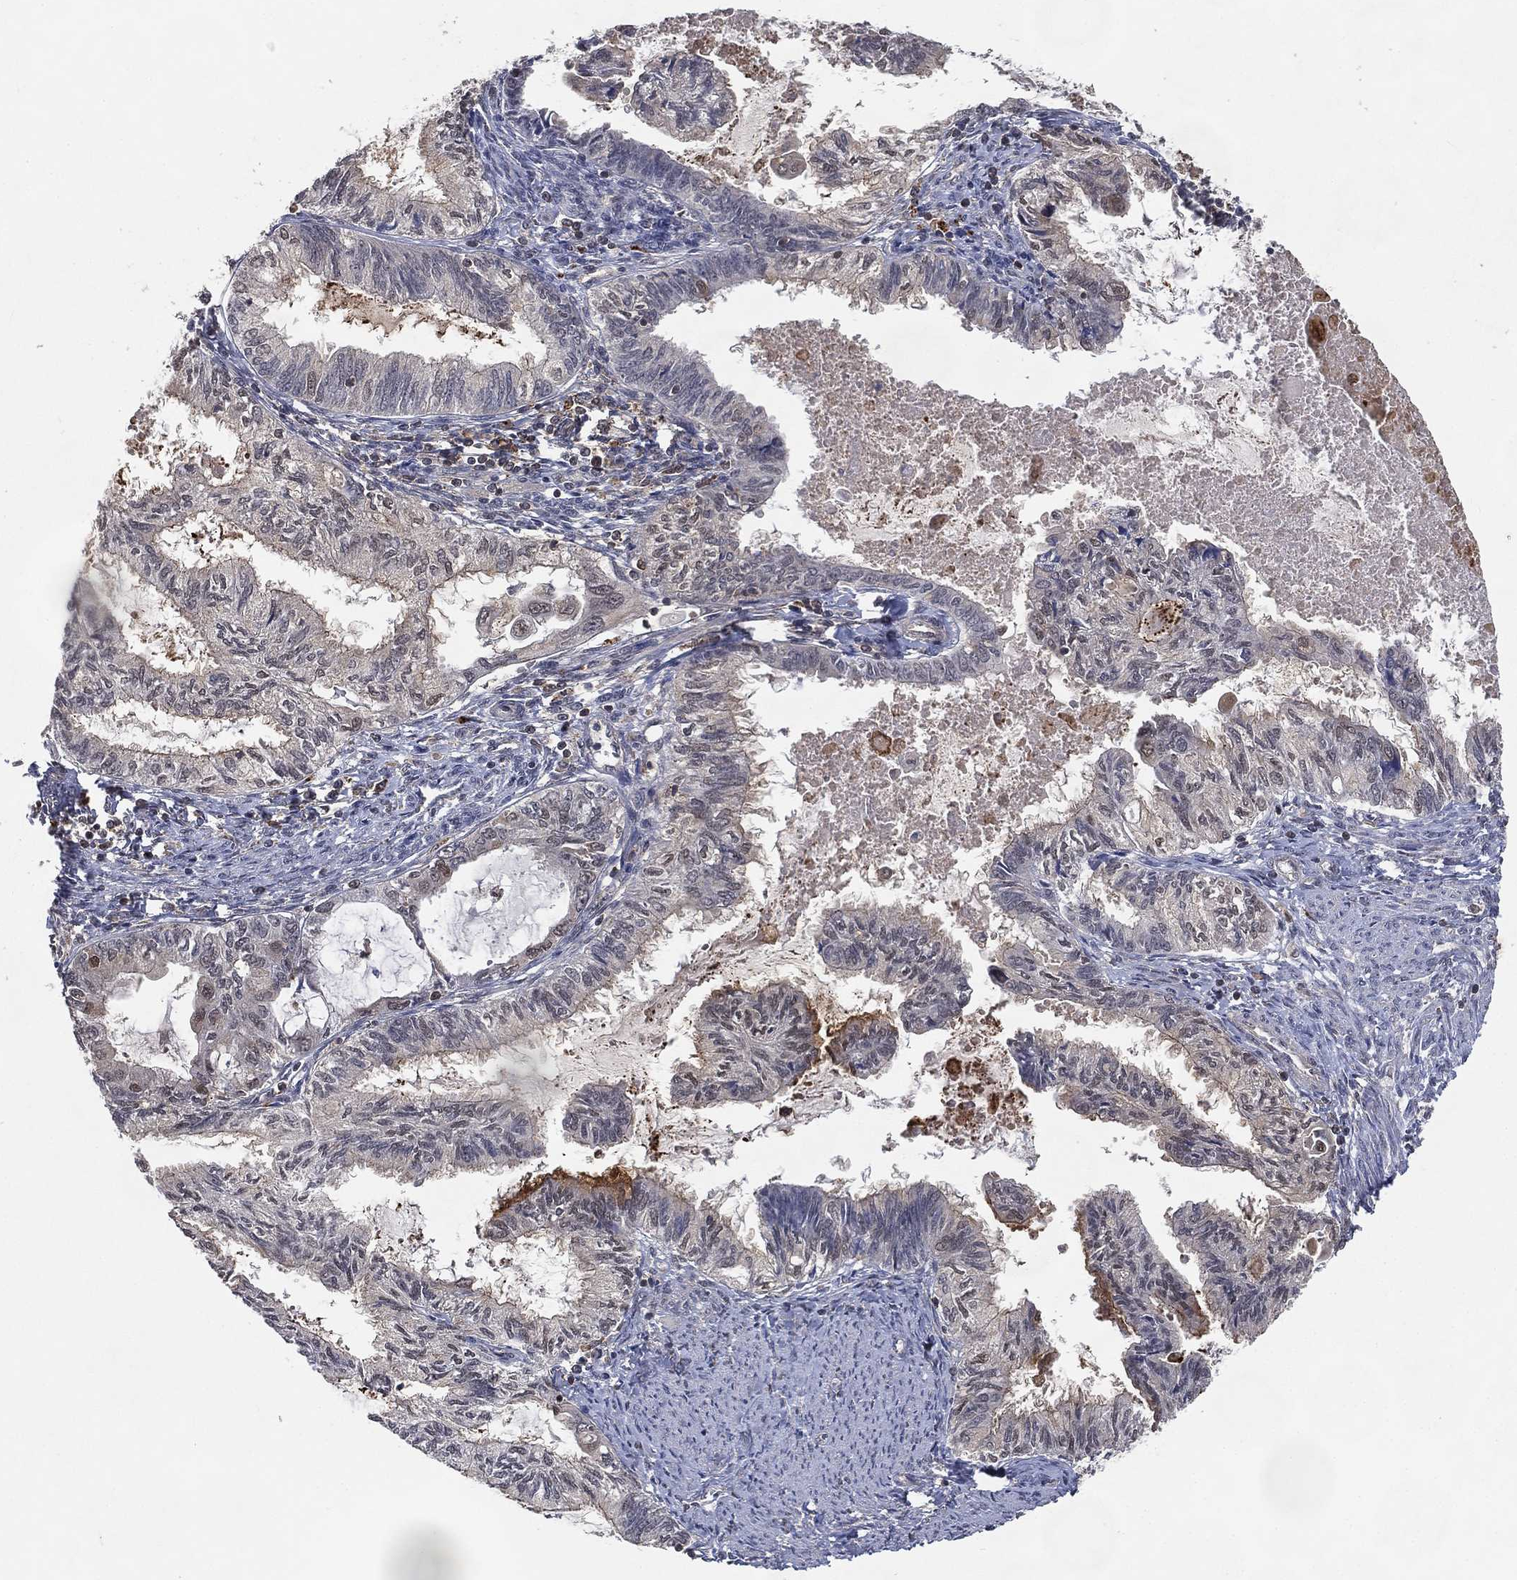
{"staining": {"intensity": "negative", "quantity": "none", "location": "none"}, "tissue": "endometrial cancer", "cell_type": "Tumor cells", "image_type": "cancer", "snomed": [{"axis": "morphology", "description": "Adenocarcinoma, NOS"}, {"axis": "topography", "description": "Endometrium"}], "caption": "High power microscopy photomicrograph of an IHC image of endometrial adenocarcinoma, revealing no significant expression in tumor cells.", "gene": "WDR26", "patient": {"sex": "female", "age": 86}}